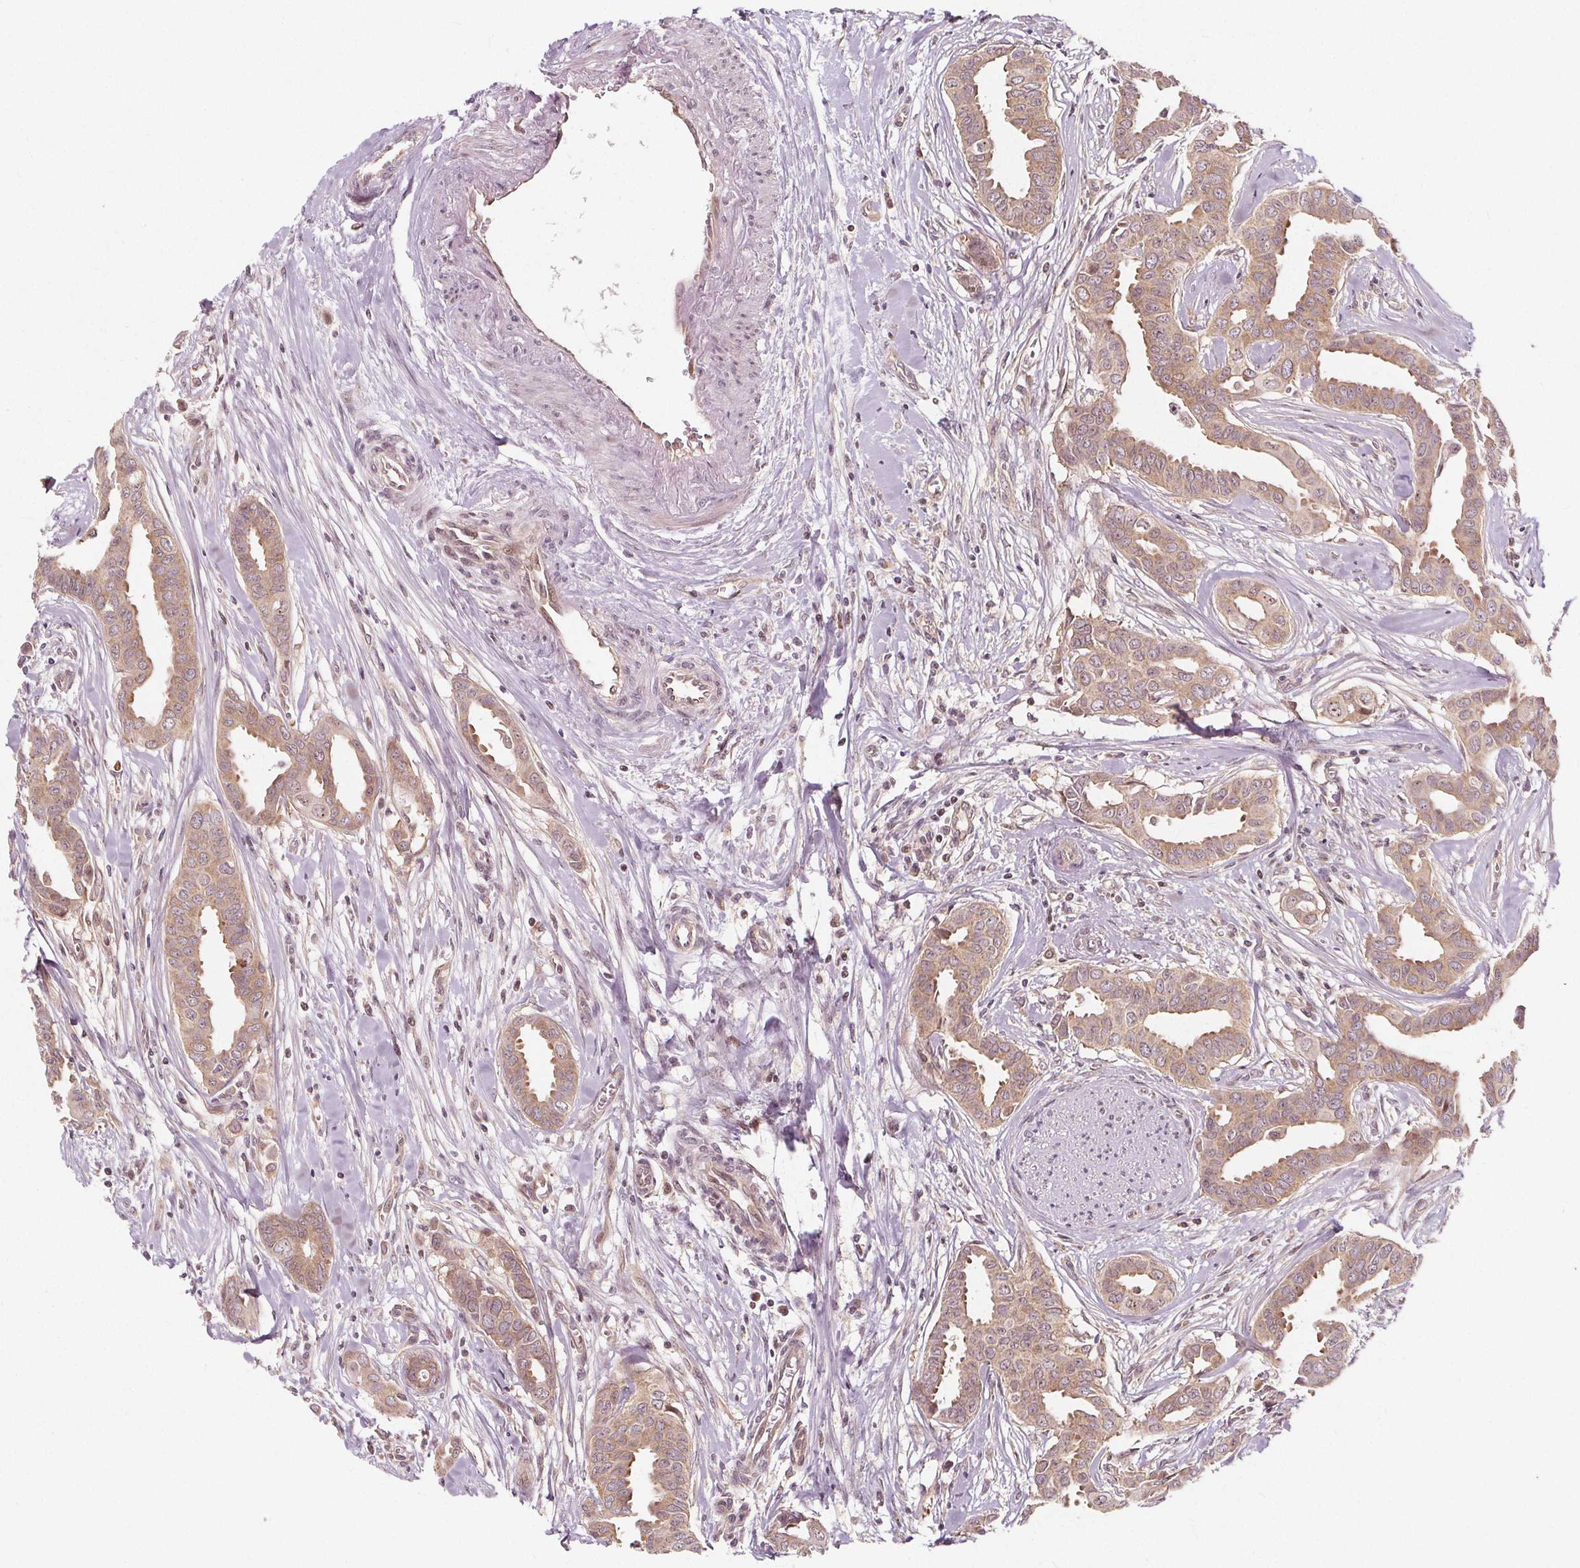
{"staining": {"intensity": "weak", "quantity": ">75%", "location": "cytoplasmic/membranous"}, "tissue": "breast cancer", "cell_type": "Tumor cells", "image_type": "cancer", "snomed": [{"axis": "morphology", "description": "Duct carcinoma"}, {"axis": "topography", "description": "Breast"}], "caption": "A high-resolution micrograph shows immunohistochemistry (IHC) staining of breast invasive ductal carcinoma, which shows weak cytoplasmic/membranous expression in approximately >75% of tumor cells. The staining was performed using DAB to visualize the protein expression in brown, while the nuclei were stained in blue with hematoxylin (Magnification: 20x).", "gene": "AKT1S1", "patient": {"sex": "female", "age": 45}}